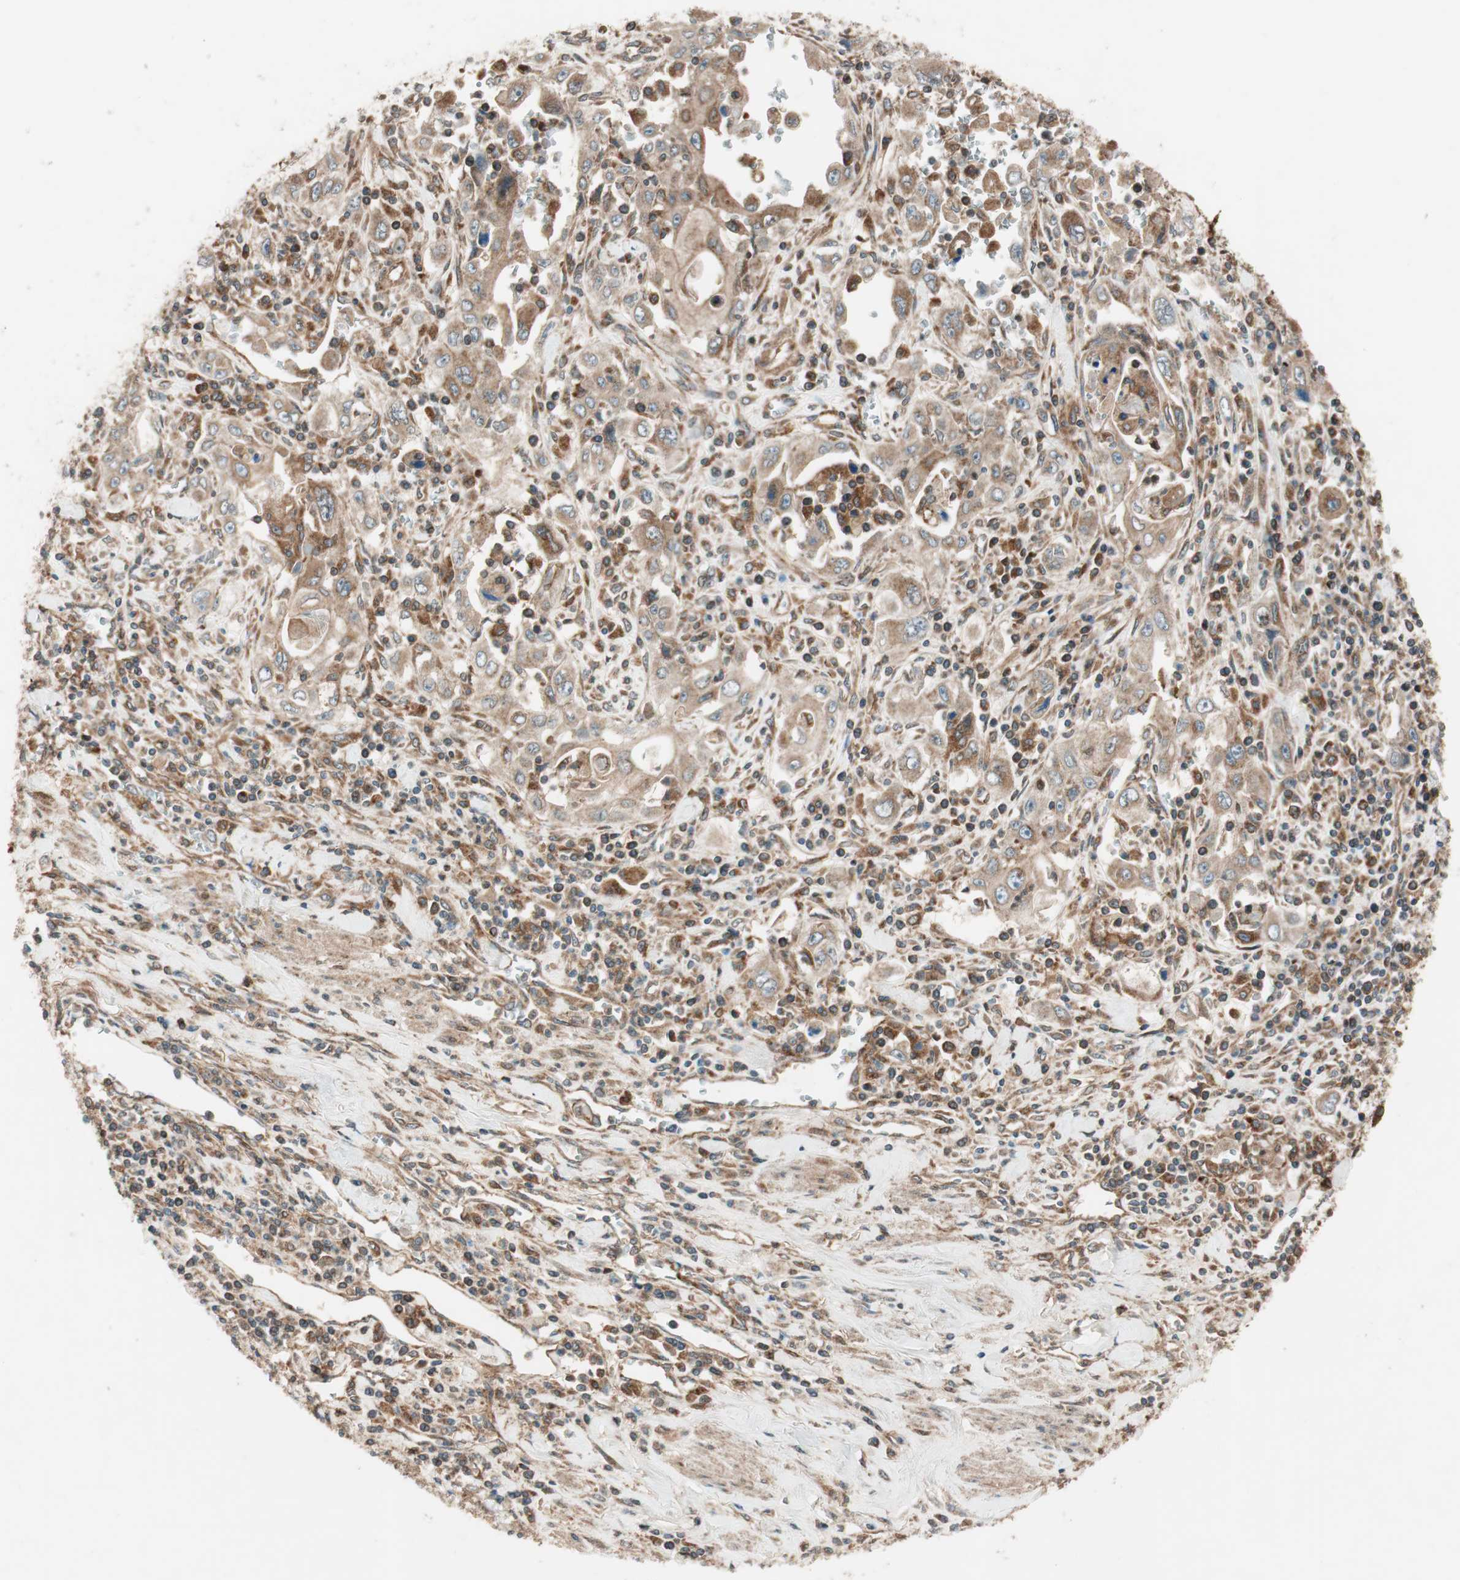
{"staining": {"intensity": "moderate", "quantity": ">75%", "location": "cytoplasmic/membranous"}, "tissue": "pancreatic cancer", "cell_type": "Tumor cells", "image_type": "cancer", "snomed": [{"axis": "morphology", "description": "Adenocarcinoma, NOS"}, {"axis": "topography", "description": "Pancreas"}], "caption": "Tumor cells show medium levels of moderate cytoplasmic/membranous expression in approximately >75% of cells in pancreatic adenocarcinoma.", "gene": "RAB5A", "patient": {"sex": "male", "age": 70}}